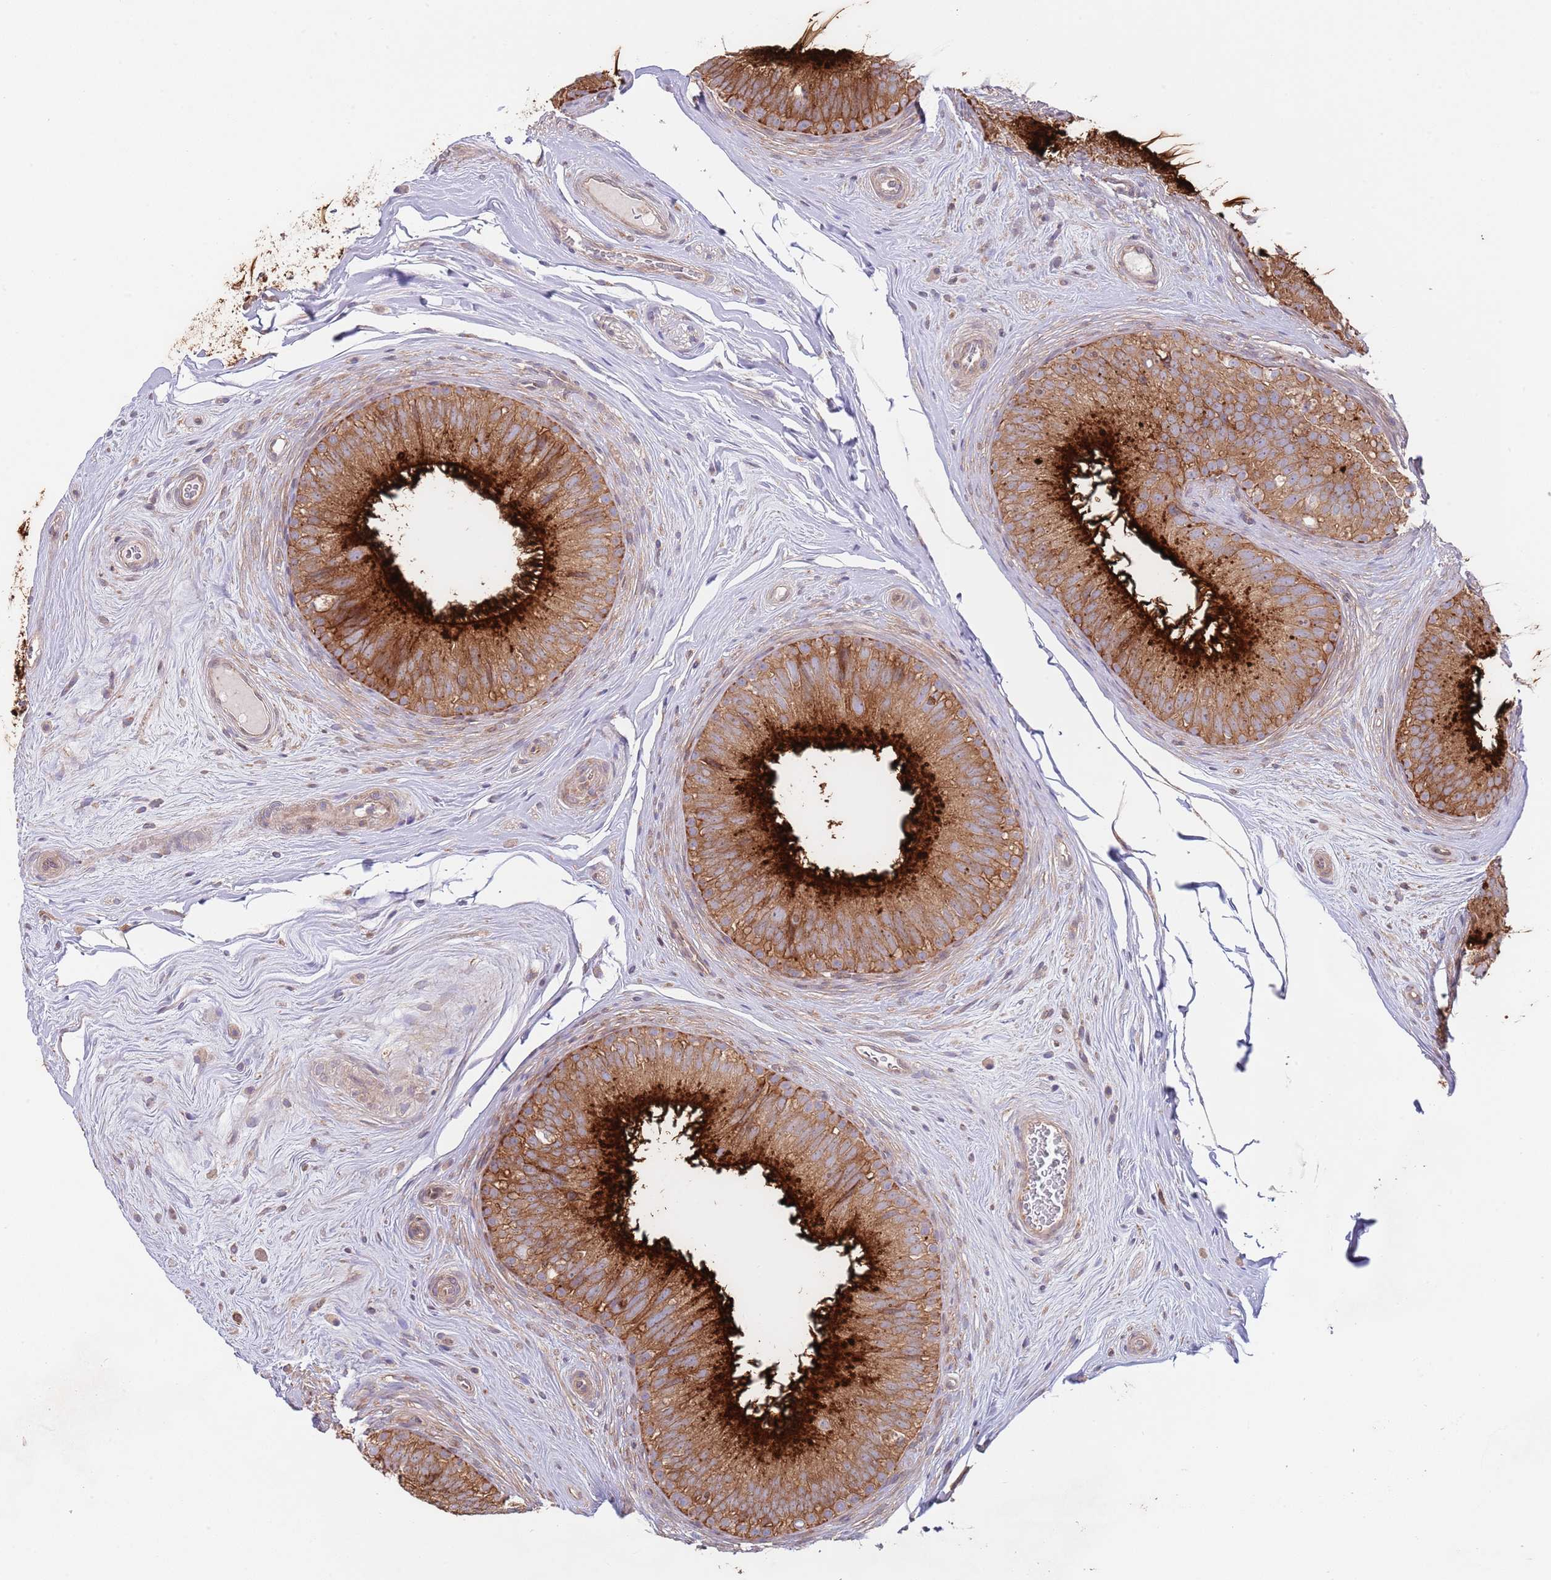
{"staining": {"intensity": "strong", "quantity": "25%-75%", "location": "cytoplasmic/membranous"}, "tissue": "epididymis", "cell_type": "Glandular cells", "image_type": "normal", "snomed": [{"axis": "morphology", "description": "Normal tissue, NOS"}, {"axis": "topography", "description": "Epididymis"}], "caption": "Protein staining displays strong cytoplasmic/membranous positivity in about 25%-75% of glandular cells in unremarkable epididymis. (DAB (3,3'-diaminobenzidine) IHC, brown staining for protein, blue staining for nuclei).", "gene": "RNF19B", "patient": {"sex": "male", "age": 34}}